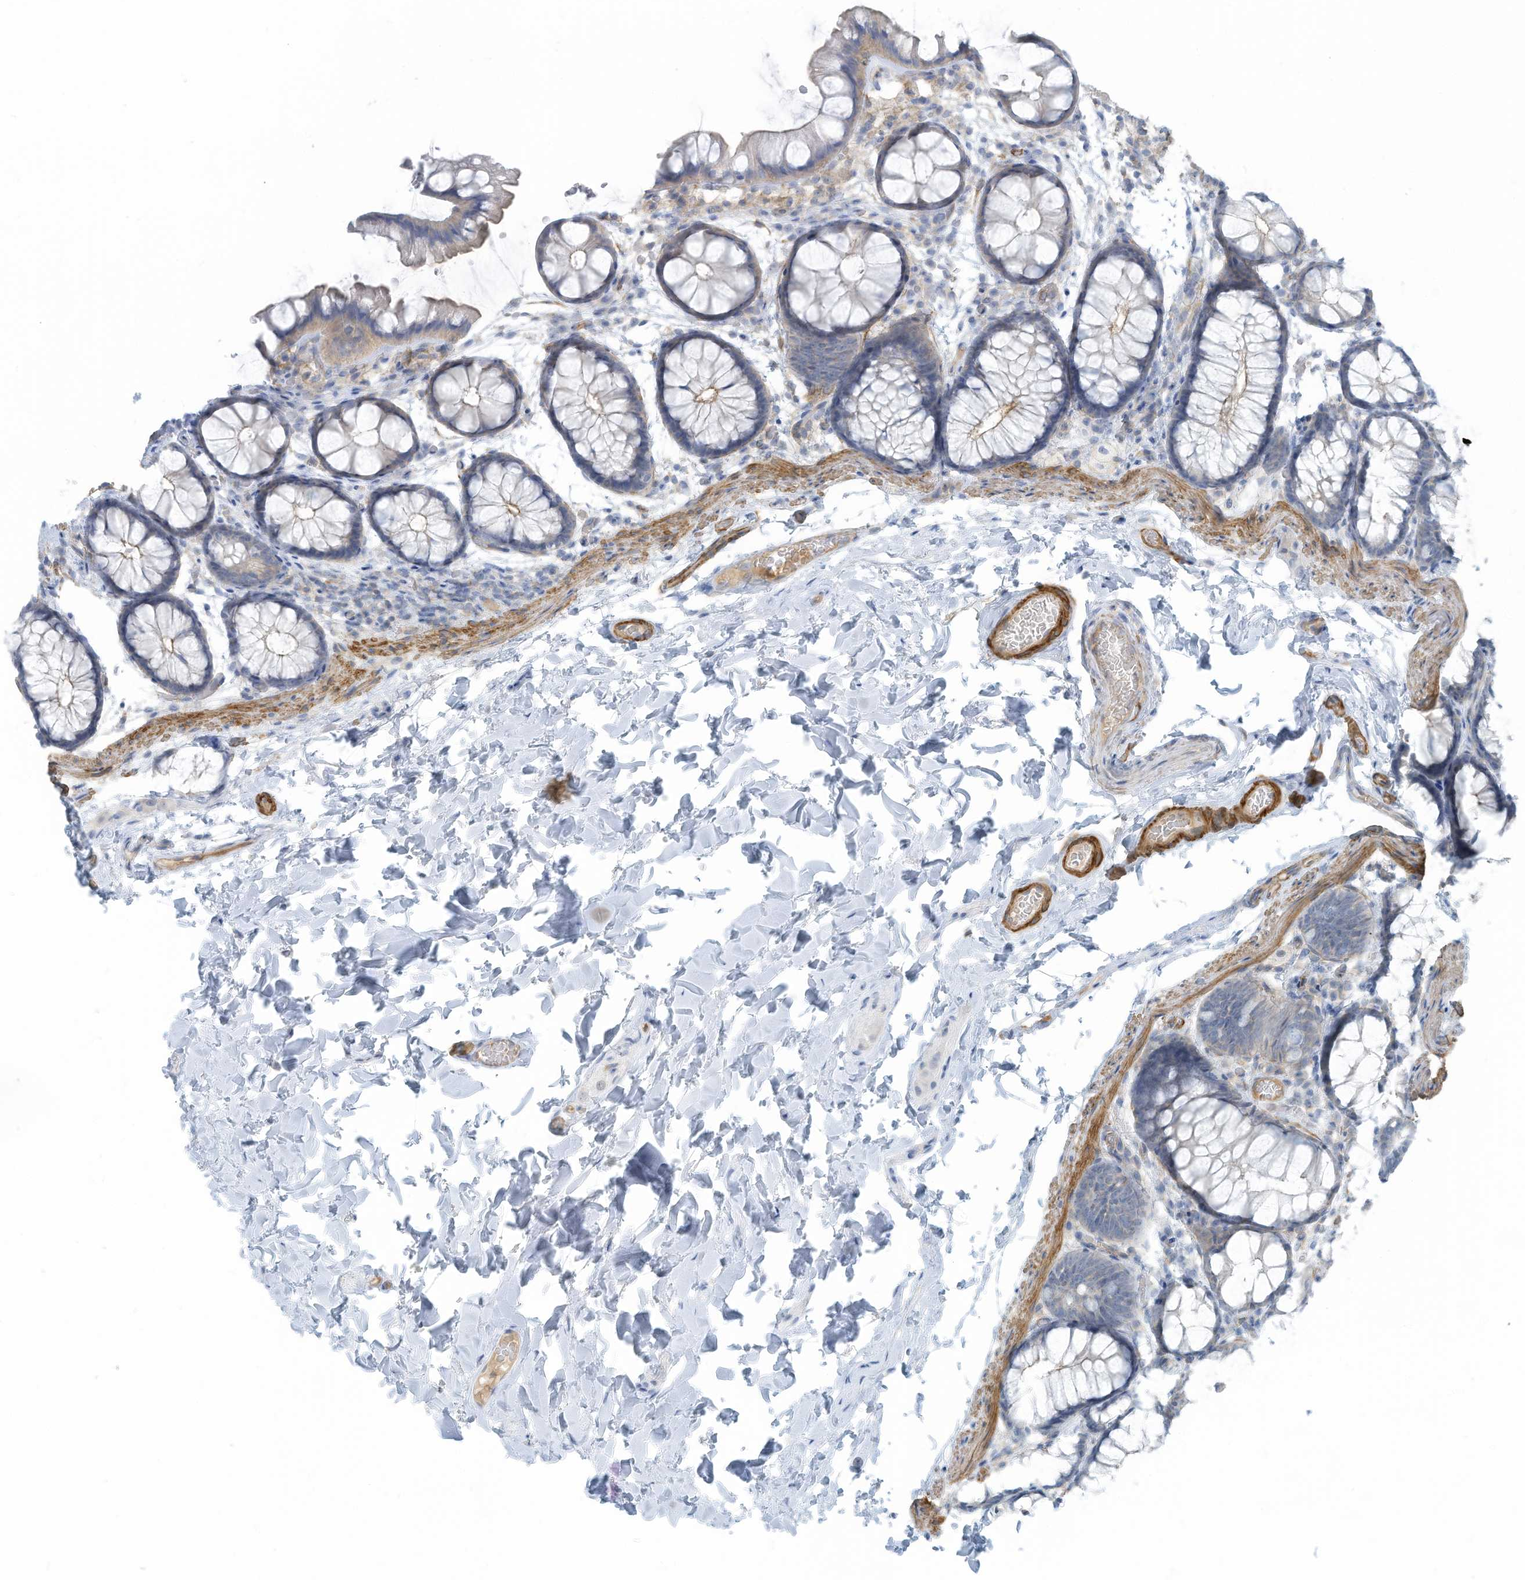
{"staining": {"intensity": "moderate", "quantity": ">75%", "location": "cytoplasmic/membranous"}, "tissue": "colon", "cell_type": "Endothelial cells", "image_type": "normal", "snomed": [{"axis": "morphology", "description": "Normal tissue, NOS"}, {"axis": "topography", "description": "Colon"}], "caption": "About >75% of endothelial cells in benign human colon show moderate cytoplasmic/membranous protein expression as visualized by brown immunohistochemical staining.", "gene": "ZNF846", "patient": {"sex": "male", "age": 47}}